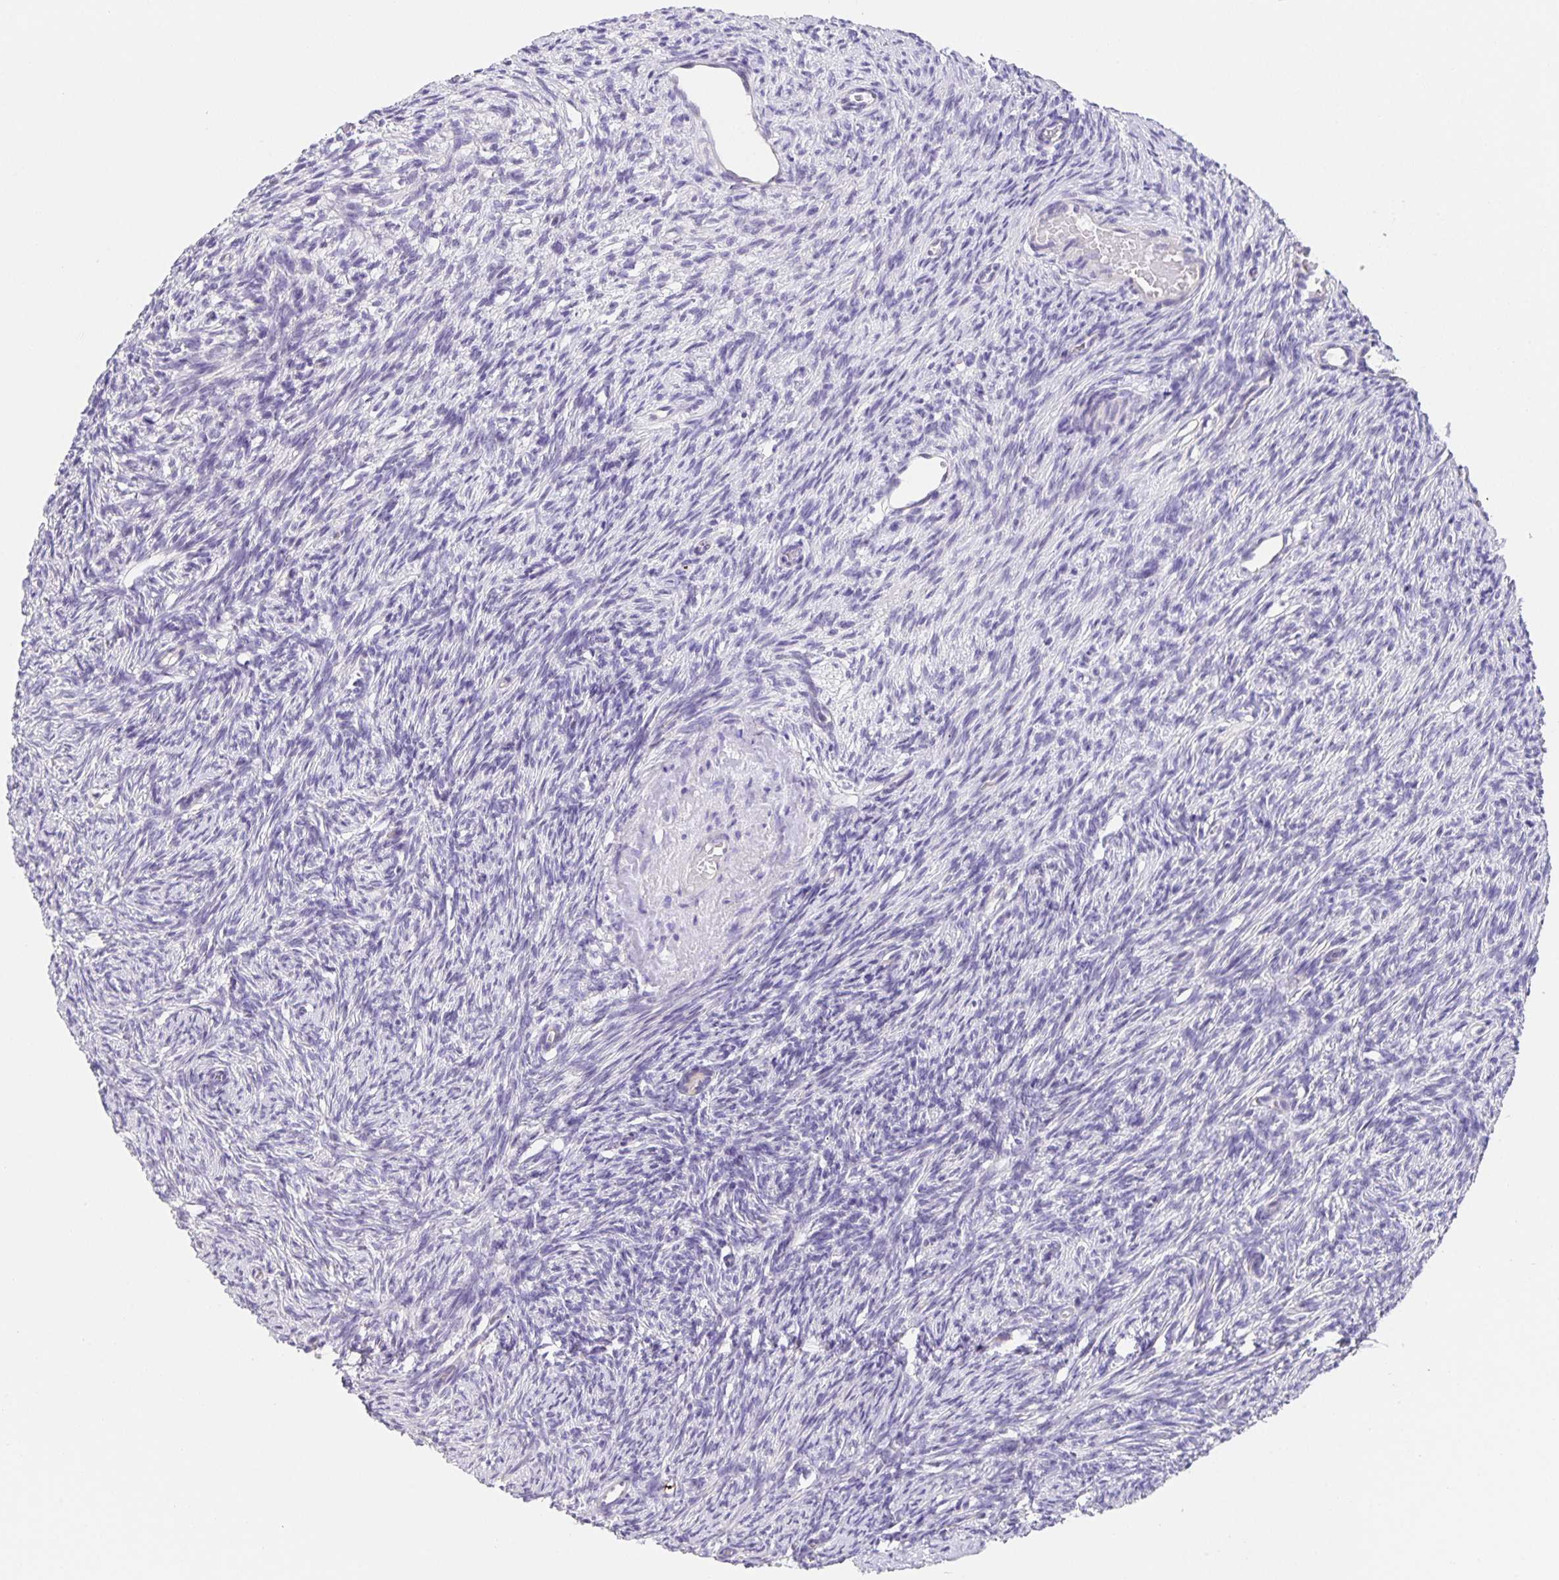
{"staining": {"intensity": "negative", "quantity": "none", "location": "none"}, "tissue": "ovary", "cell_type": "Follicle cells", "image_type": "normal", "snomed": [{"axis": "morphology", "description": "Normal tissue, NOS"}, {"axis": "topography", "description": "Ovary"}], "caption": "Immunohistochemistry of normal ovary shows no positivity in follicle cells.", "gene": "PRR36", "patient": {"sex": "female", "age": 33}}